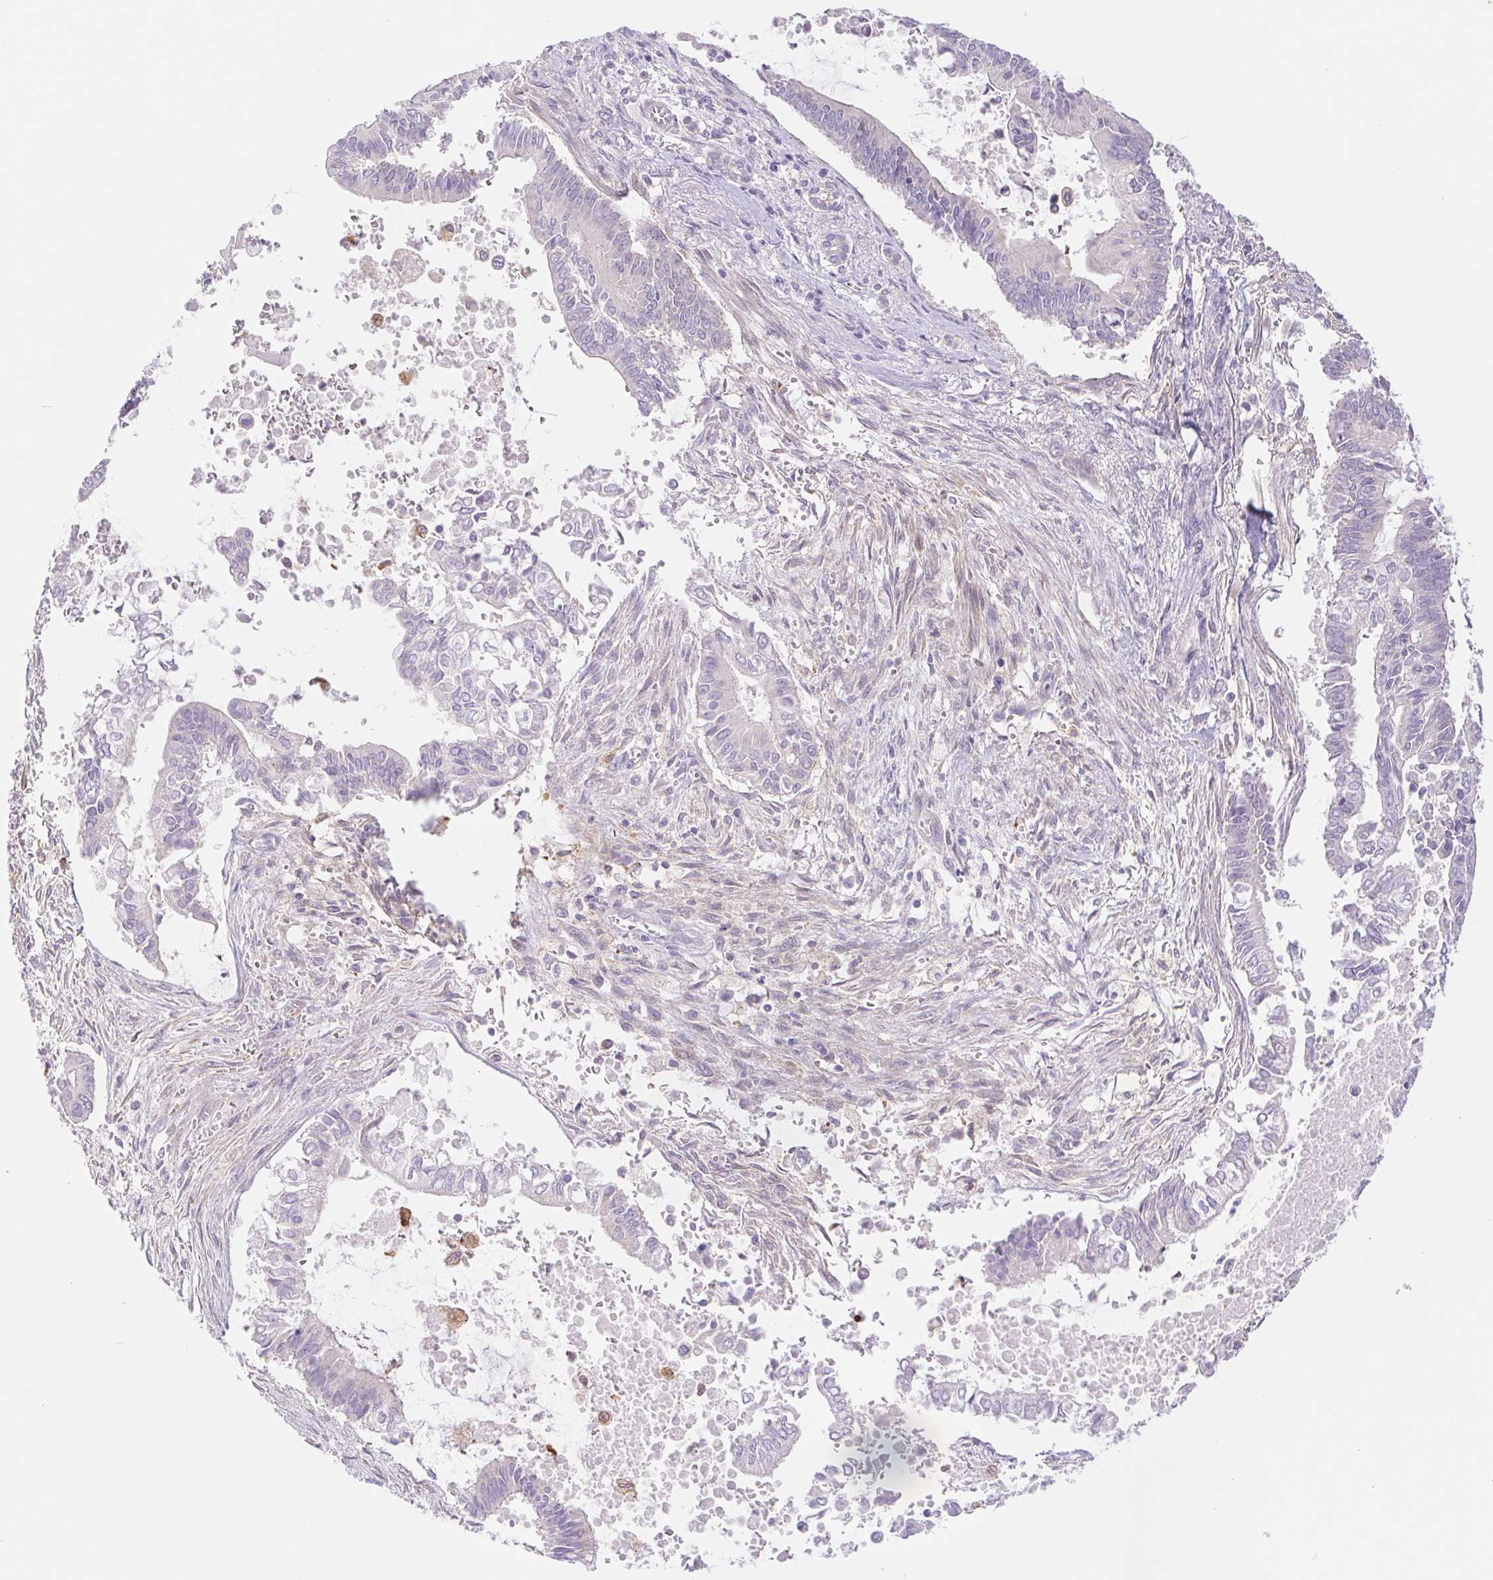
{"staining": {"intensity": "negative", "quantity": "none", "location": "none"}, "tissue": "pancreatic cancer", "cell_type": "Tumor cells", "image_type": "cancer", "snomed": [{"axis": "morphology", "description": "Adenocarcinoma, NOS"}, {"axis": "topography", "description": "Pancreas"}], "caption": "Tumor cells are negative for protein expression in human pancreatic cancer.", "gene": "DYNC2LI1", "patient": {"sex": "male", "age": 68}}